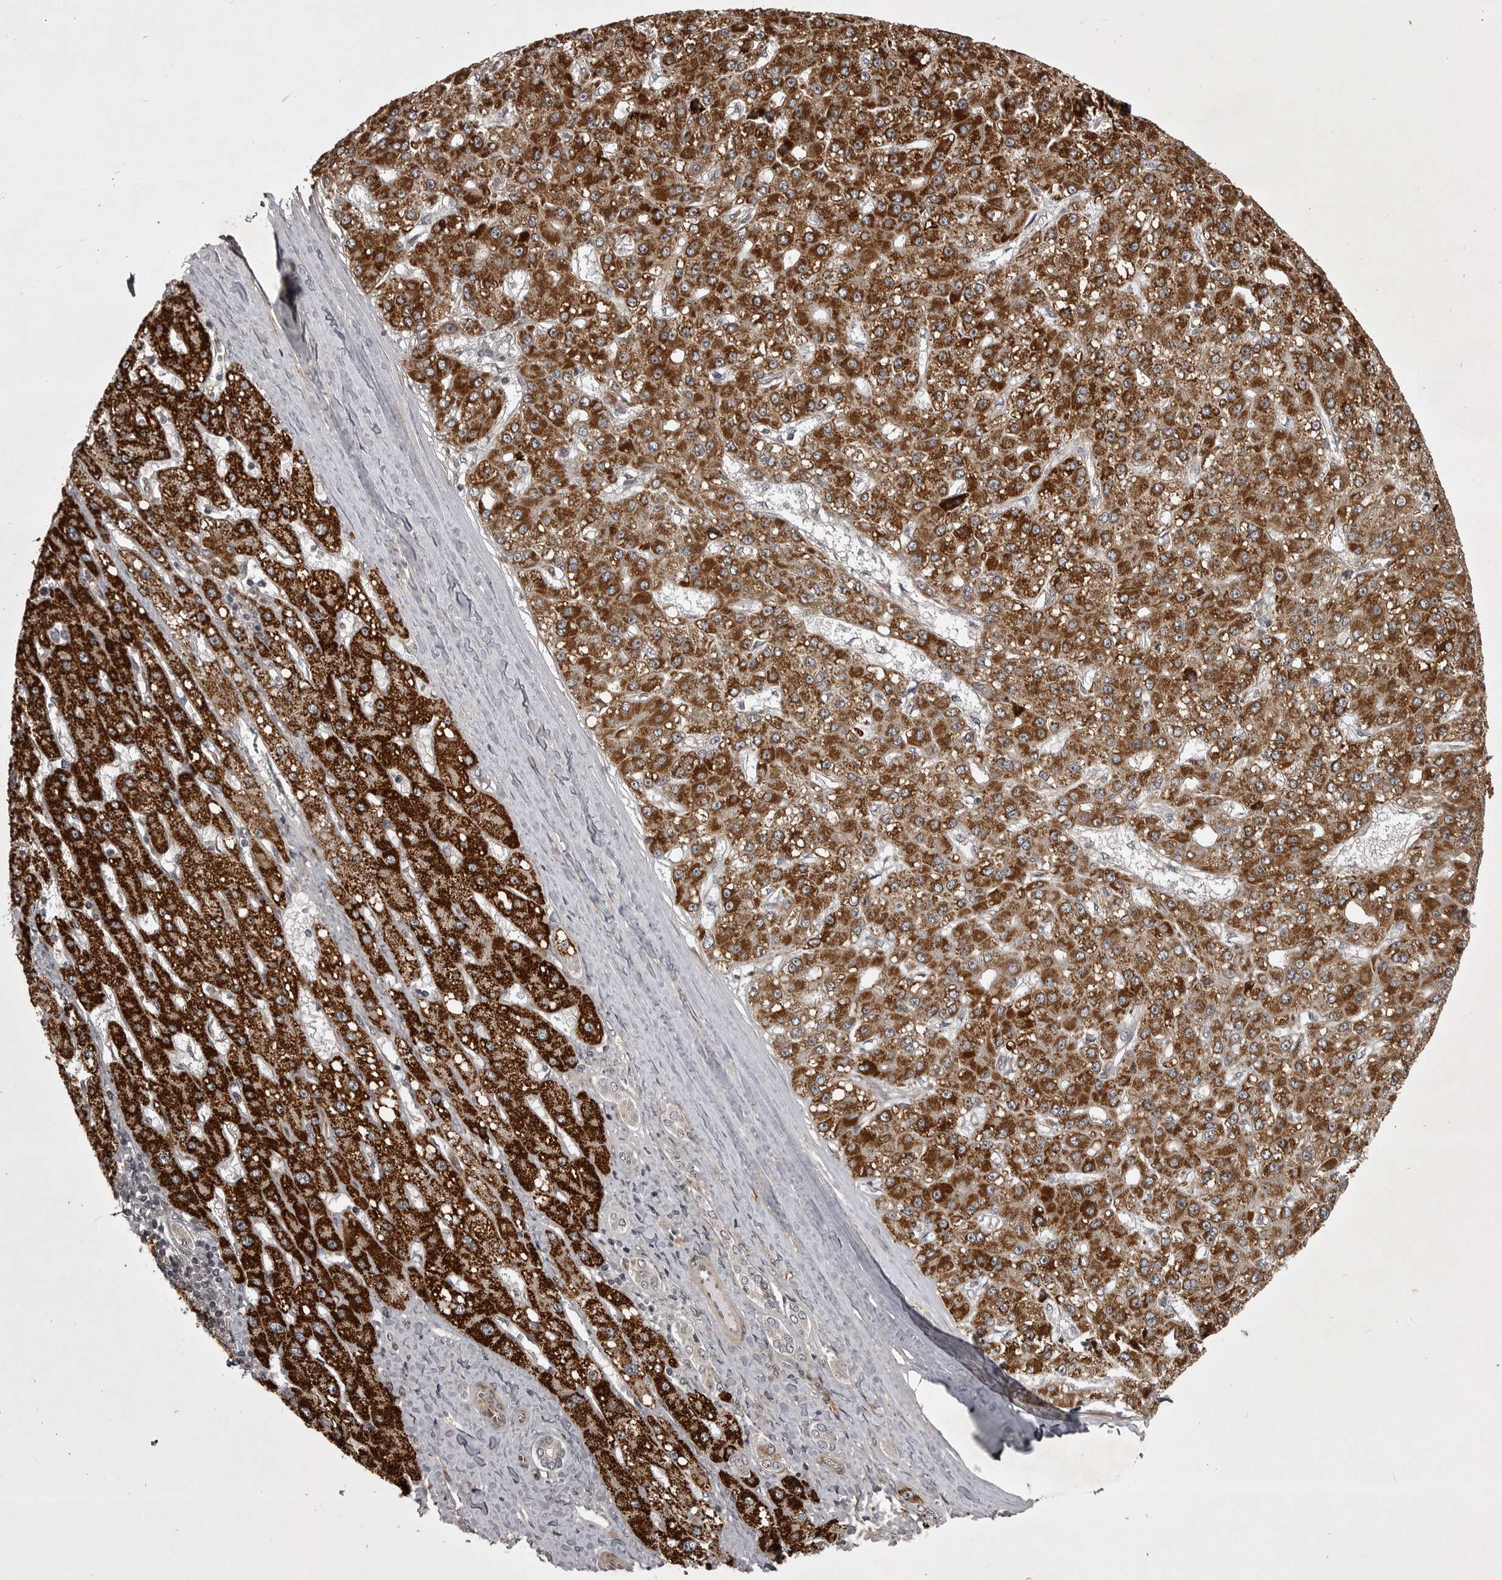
{"staining": {"intensity": "strong", "quantity": ">75%", "location": "cytoplasmic/membranous"}, "tissue": "liver cancer", "cell_type": "Tumor cells", "image_type": "cancer", "snomed": [{"axis": "morphology", "description": "Carcinoma, Hepatocellular, NOS"}, {"axis": "topography", "description": "Liver"}], "caption": "Human liver hepatocellular carcinoma stained for a protein (brown) shows strong cytoplasmic/membranous positive positivity in about >75% of tumor cells.", "gene": "SNX16", "patient": {"sex": "male", "age": 67}}